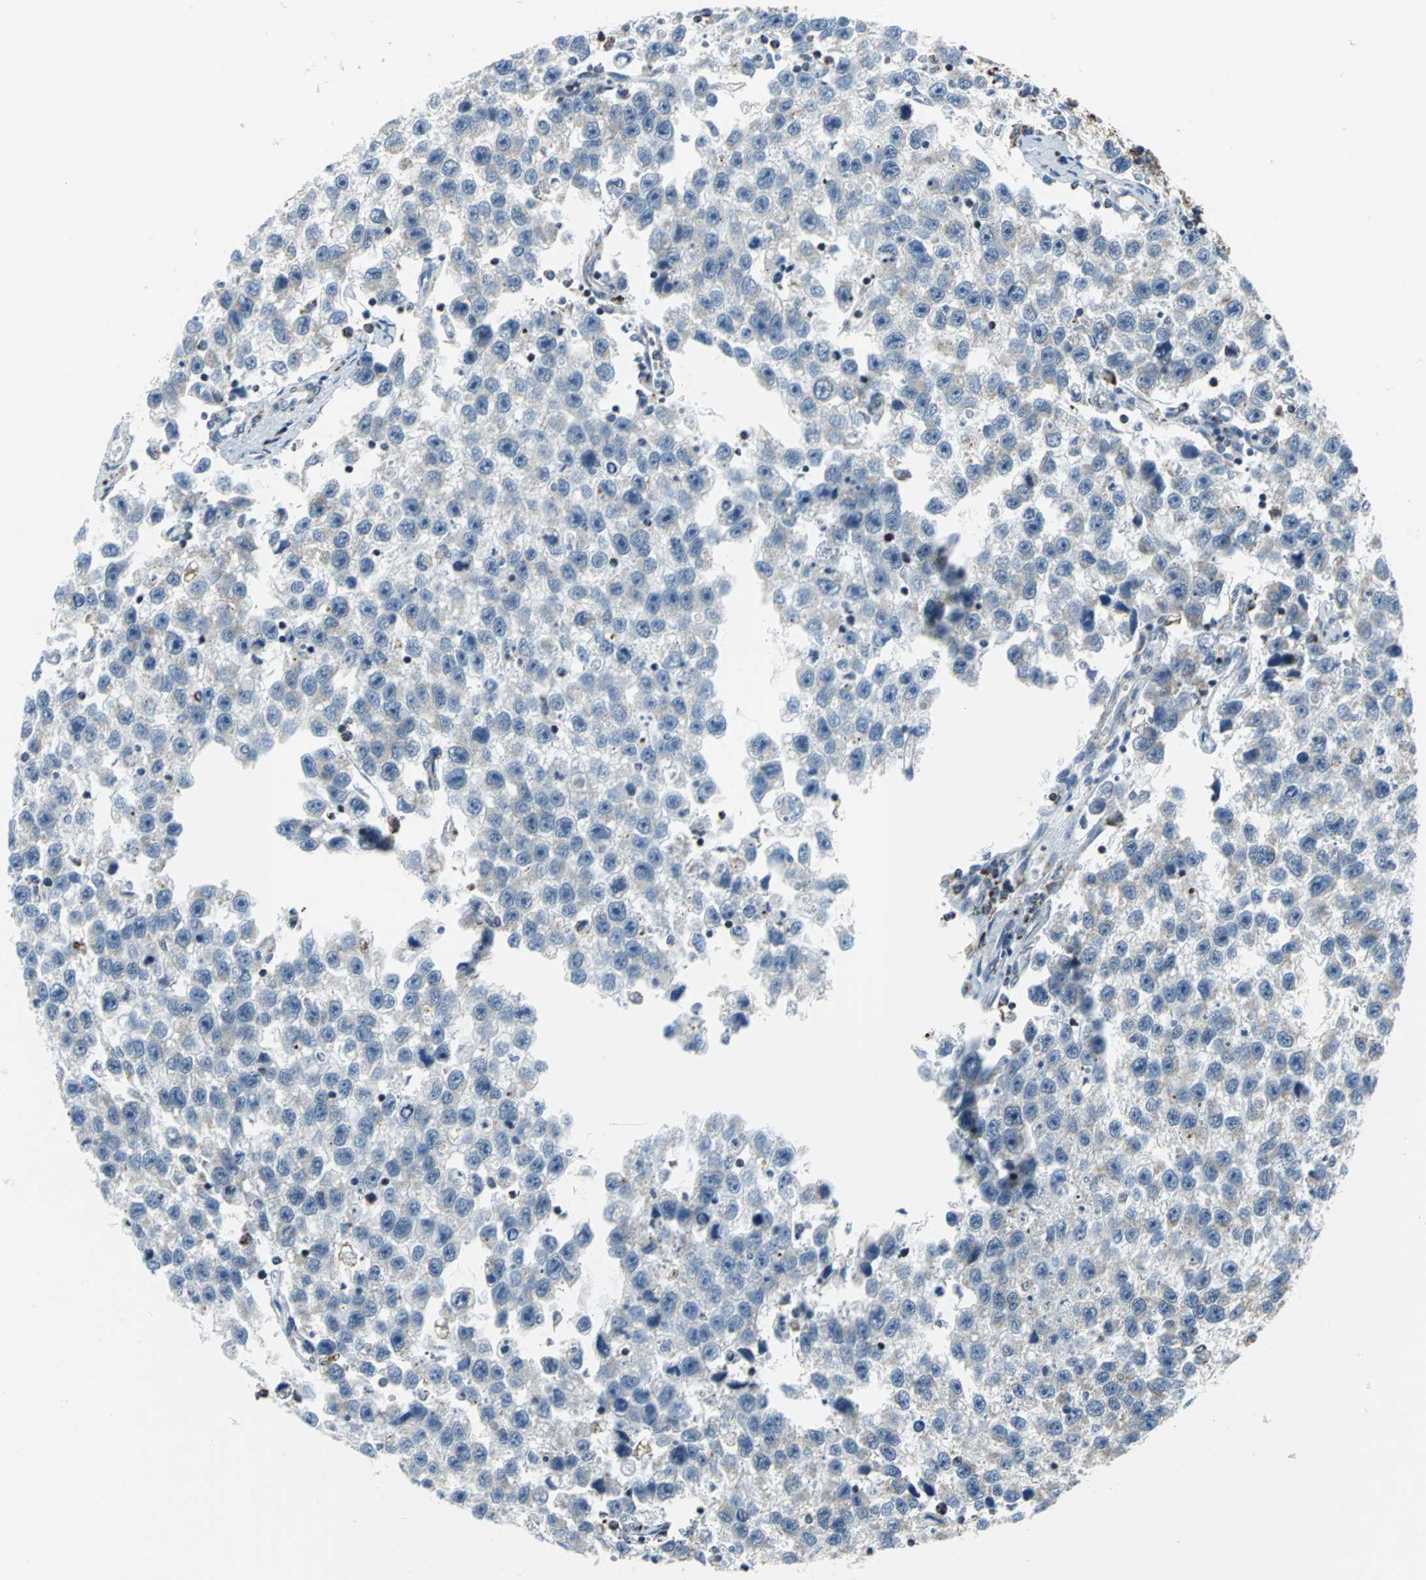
{"staining": {"intensity": "moderate", "quantity": "25%-75%", "location": "cytoplasmic/membranous"}, "tissue": "testis cancer", "cell_type": "Tumor cells", "image_type": "cancer", "snomed": [{"axis": "morphology", "description": "Seminoma, NOS"}, {"axis": "topography", "description": "Testis"}], "caption": "Moderate cytoplasmic/membranous protein staining is seen in approximately 25%-75% of tumor cells in testis cancer.", "gene": "NTRK1", "patient": {"sex": "male", "age": 33}}